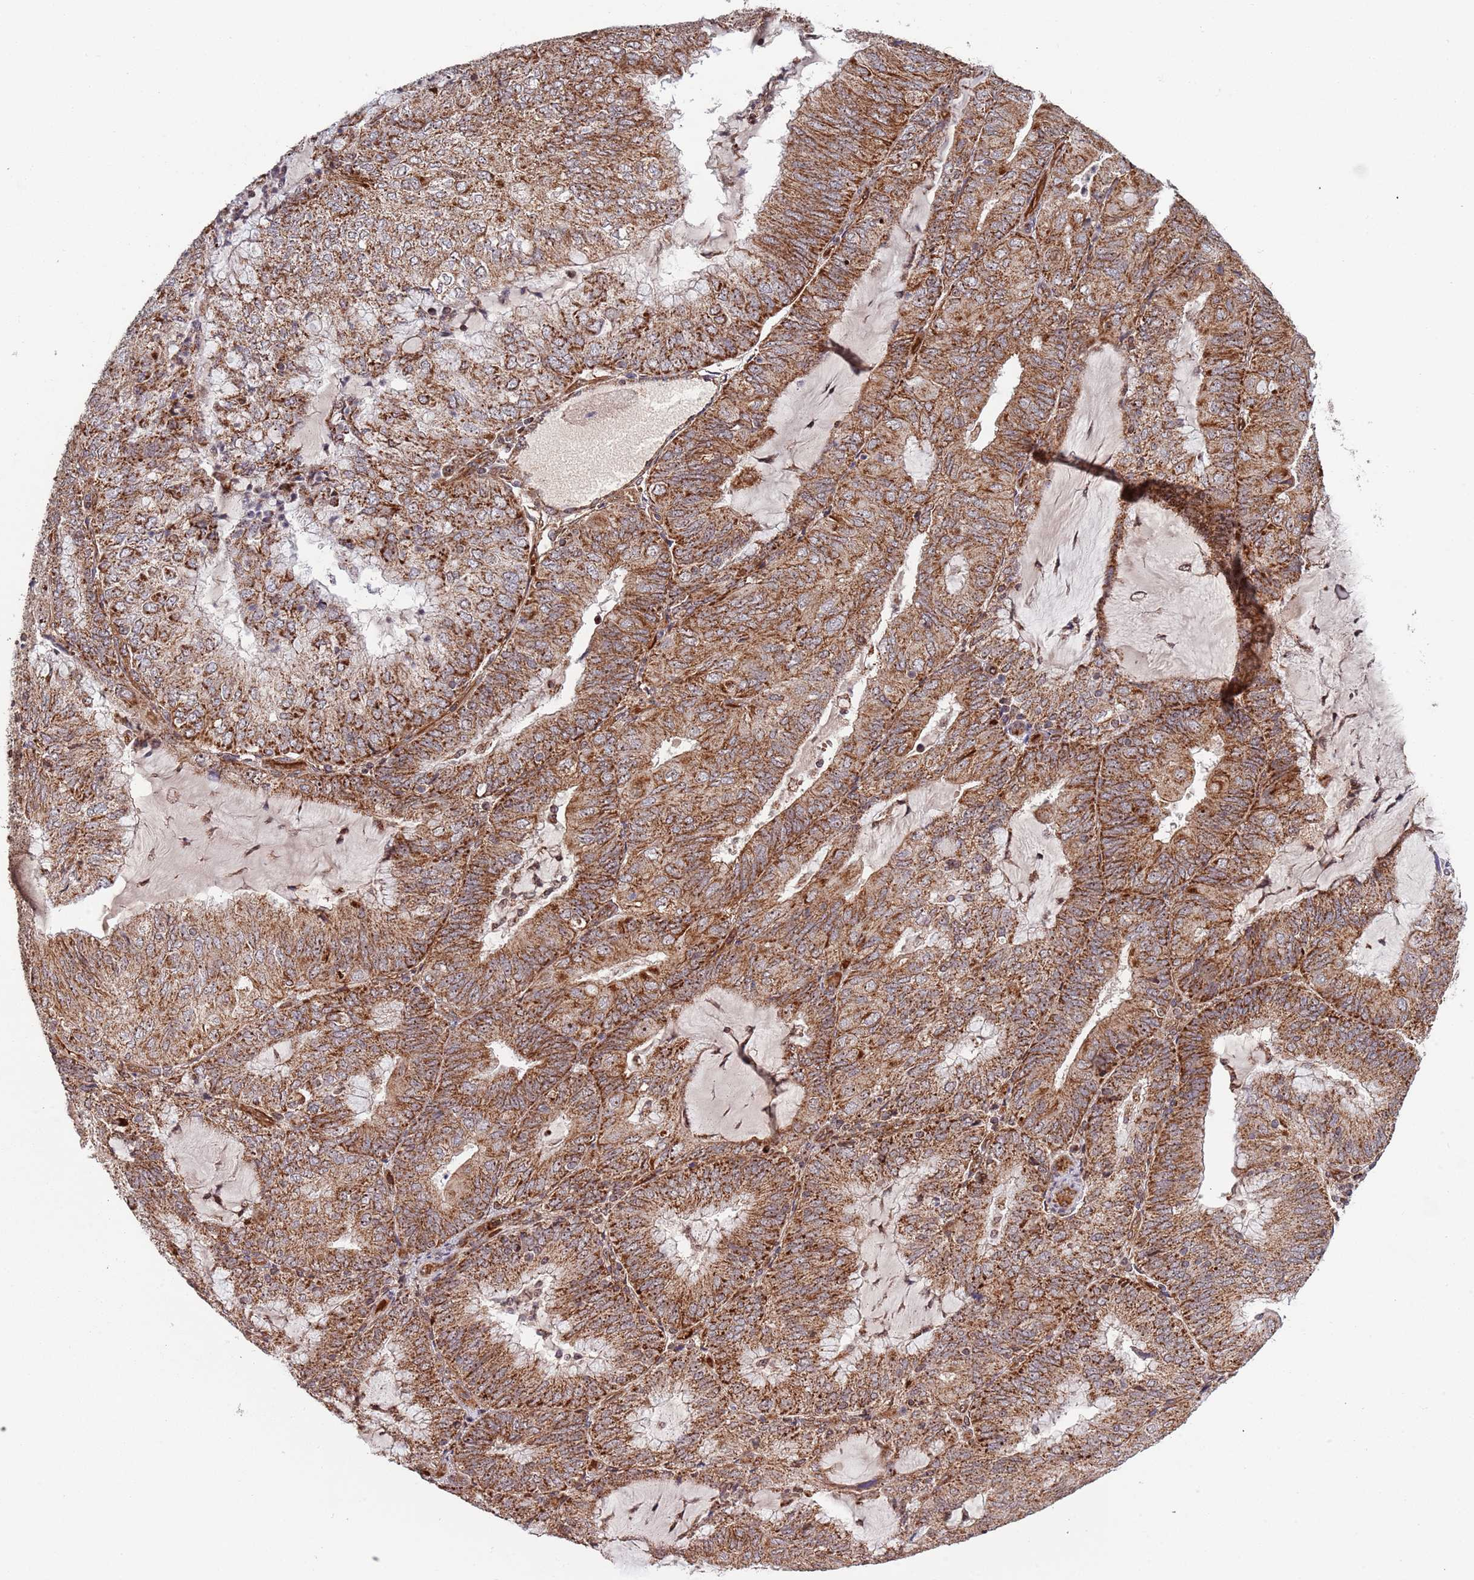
{"staining": {"intensity": "strong", "quantity": "25%-75%", "location": "cytoplasmic/membranous"}, "tissue": "endometrial cancer", "cell_type": "Tumor cells", "image_type": "cancer", "snomed": [{"axis": "morphology", "description": "Adenocarcinoma, NOS"}, {"axis": "topography", "description": "Endometrium"}], "caption": "DAB immunohistochemical staining of human endometrial cancer shows strong cytoplasmic/membranous protein staining in approximately 25%-75% of tumor cells.", "gene": "DCHS1", "patient": {"sex": "female", "age": 81}}